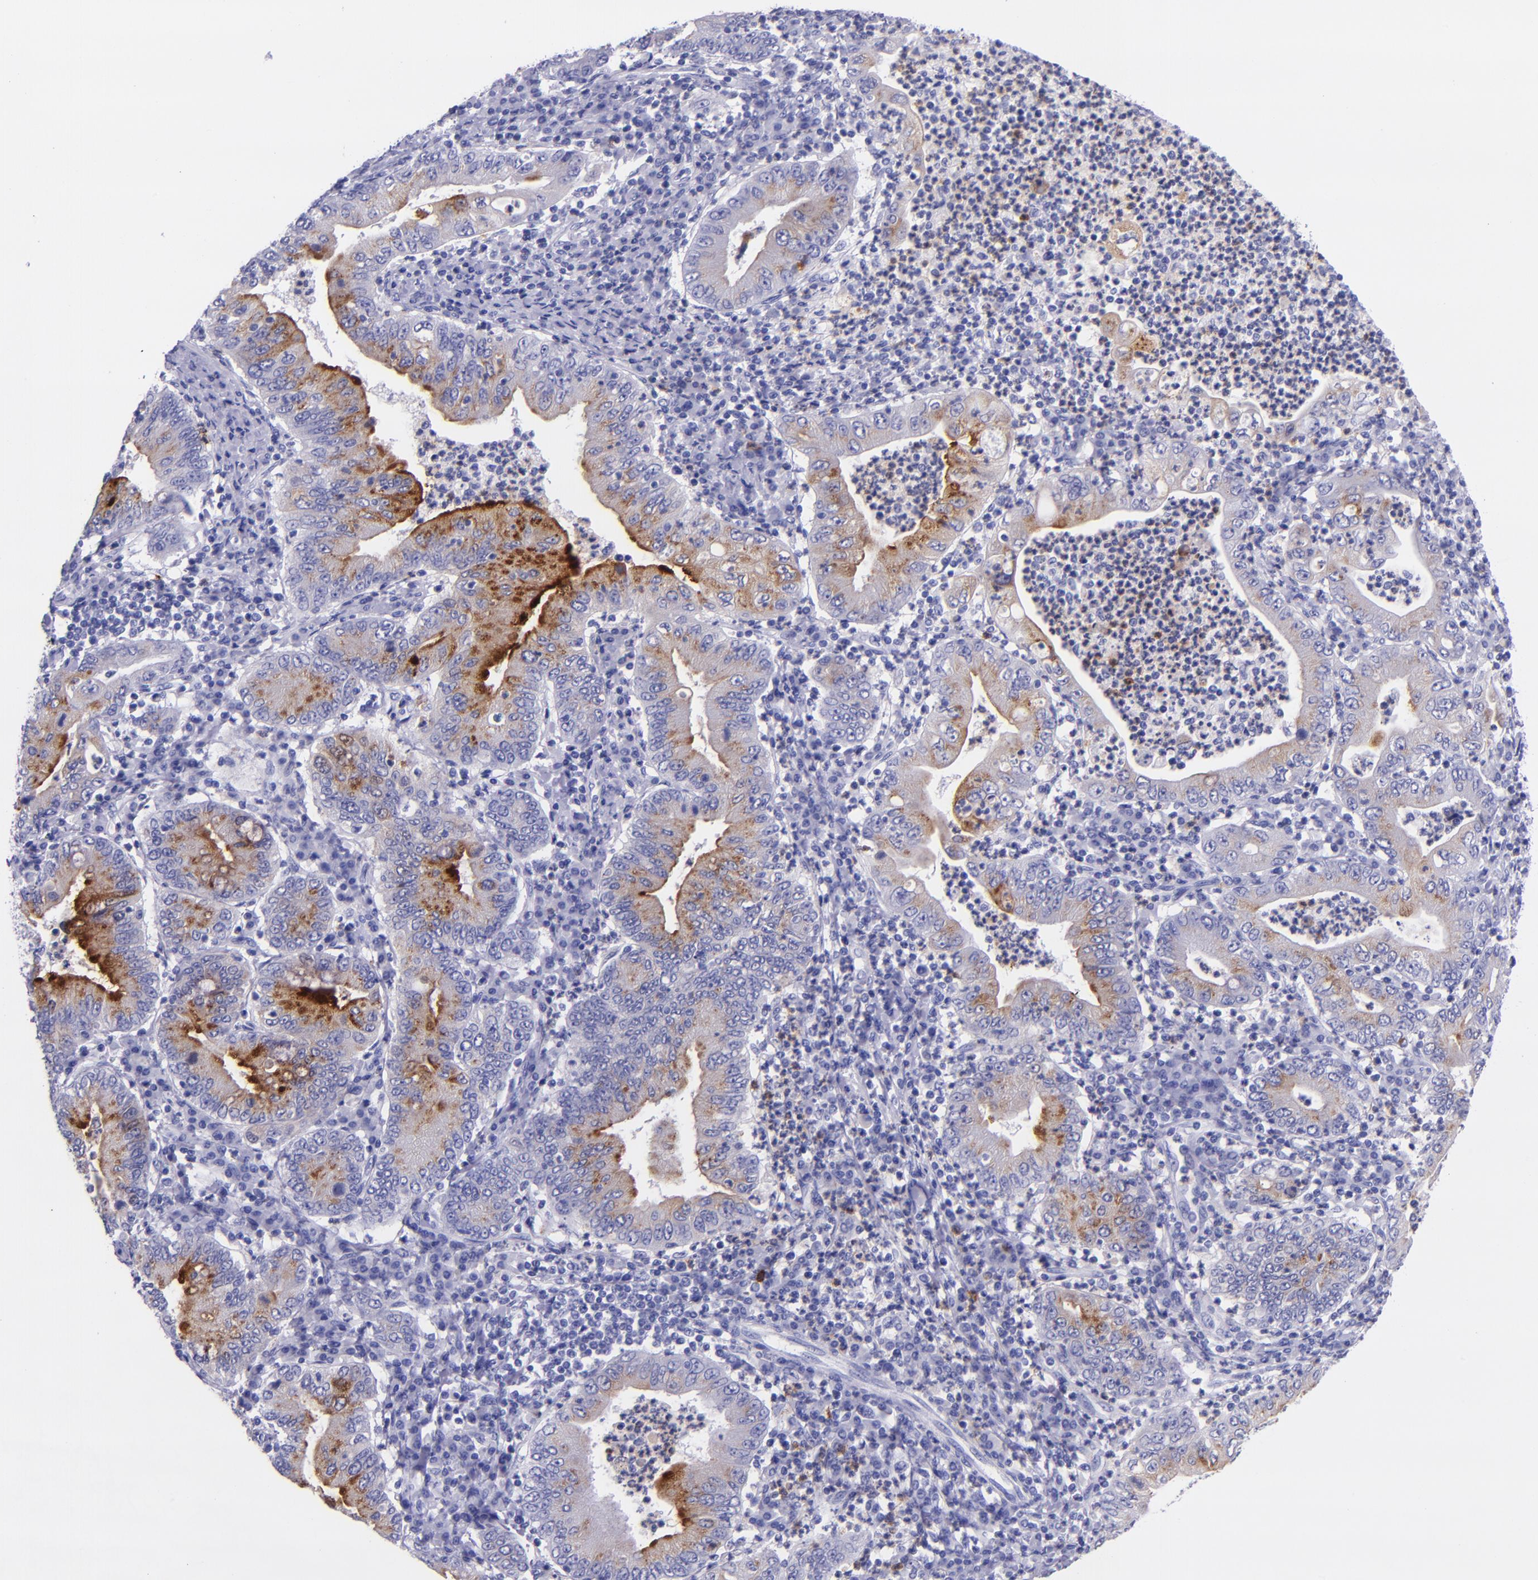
{"staining": {"intensity": "moderate", "quantity": "<25%", "location": "cytoplasmic/membranous"}, "tissue": "stomach cancer", "cell_type": "Tumor cells", "image_type": "cancer", "snomed": [{"axis": "morphology", "description": "Normal tissue, NOS"}, {"axis": "morphology", "description": "Adenocarcinoma, NOS"}, {"axis": "topography", "description": "Esophagus"}, {"axis": "topography", "description": "Stomach, upper"}, {"axis": "topography", "description": "Peripheral nerve tissue"}], "caption": "Immunohistochemistry of human stomach adenocarcinoma shows low levels of moderate cytoplasmic/membranous positivity in about <25% of tumor cells. (DAB (3,3'-diaminobenzidine) = brown stain, brightfield microscopy at high magnification).", "gene": "SLPI", "patient": {"sex": "male", "age": 62}}